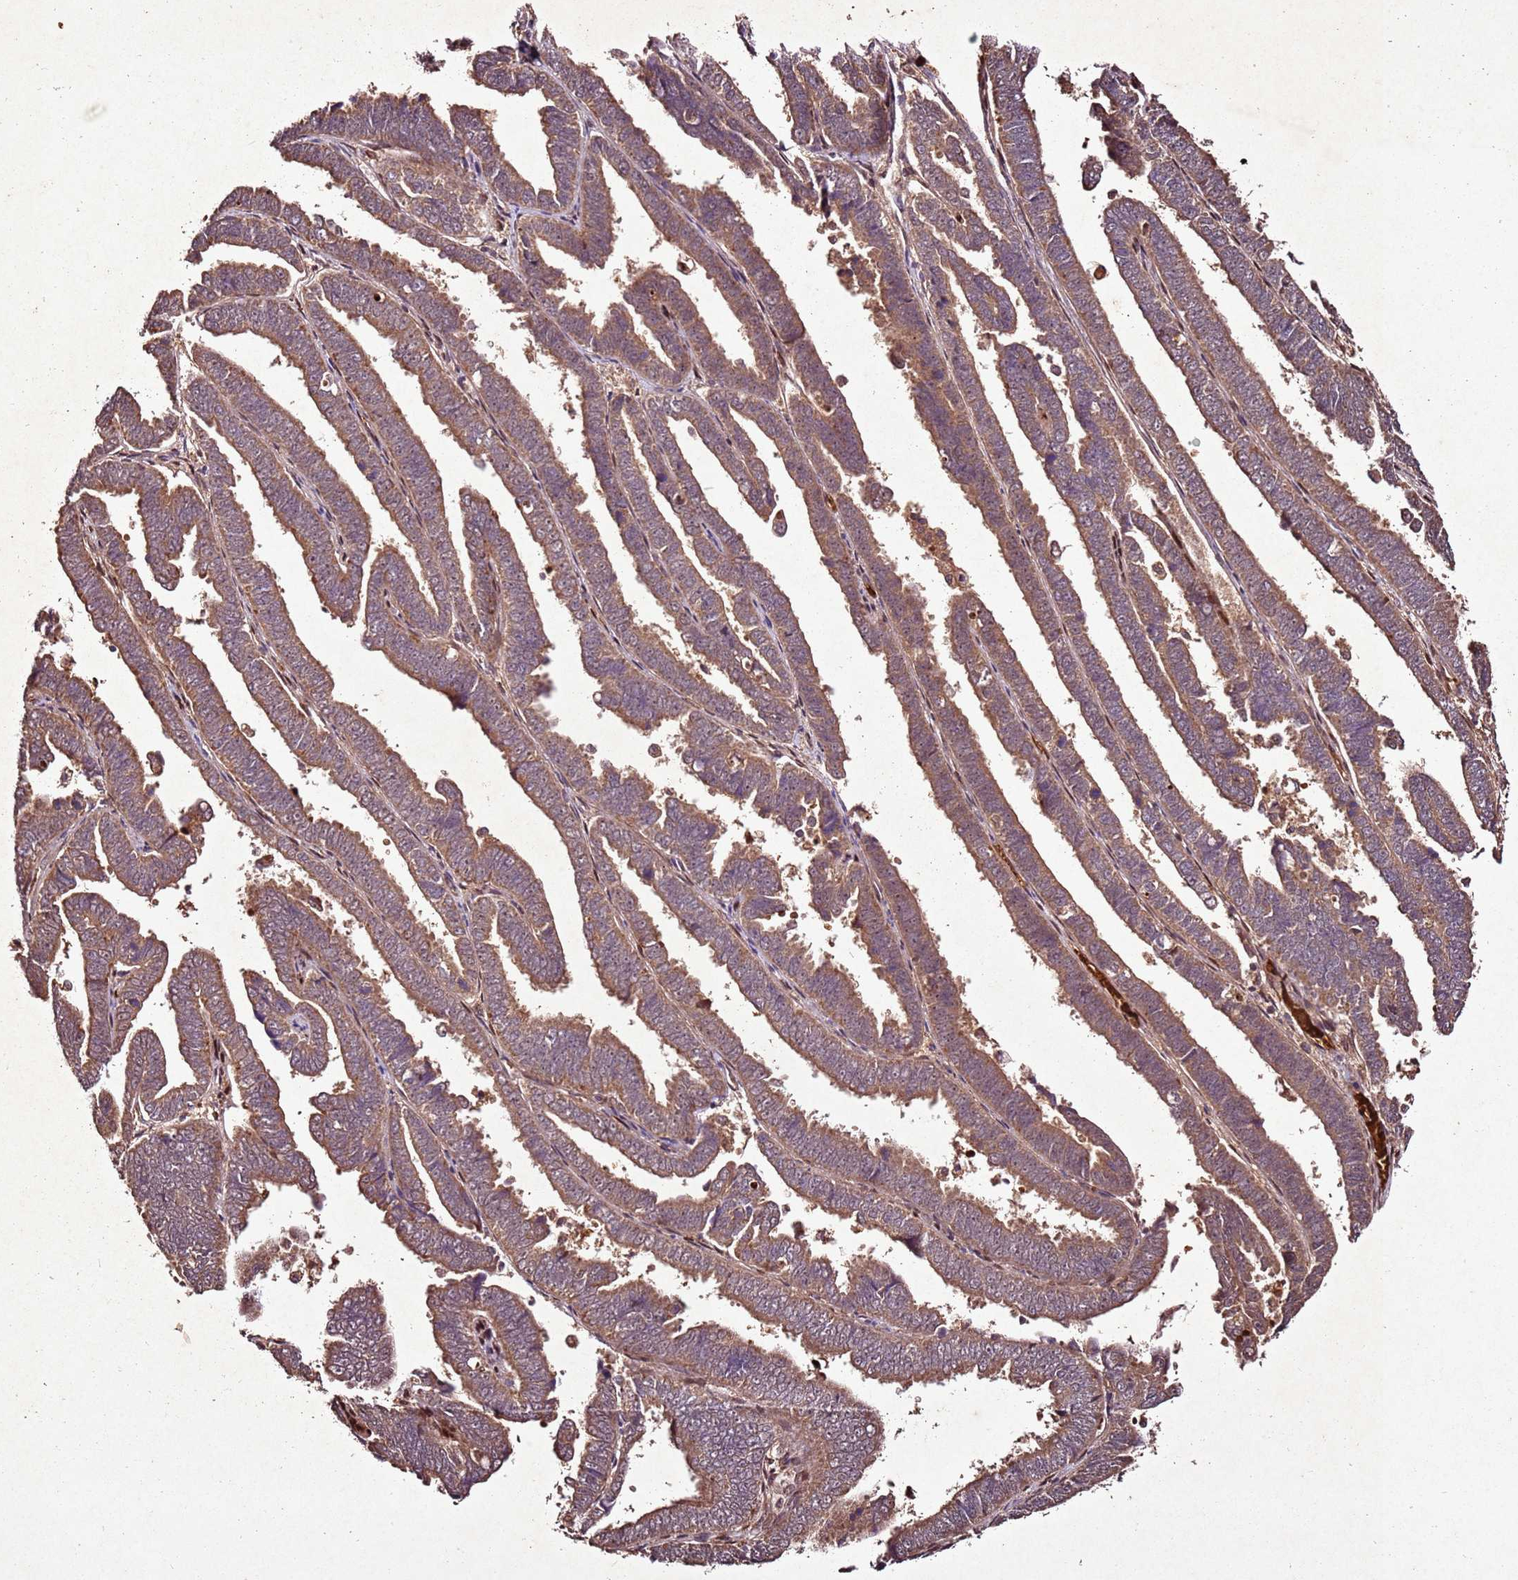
{"staining": {"intensity": "moderate", "quantity": ">75%", "location": "cytoplasmic/membranous"}, "tissue": "endometrial cancer", "cell_type": "Tumor cells", "image_type": "cancer", "snomed": [{"axis": "morphology", "description": "Adenocarcinoma, NOS"}, {"axis": "topography", "description": "Endometrium"}], "caption": "This histopathology image exhibits immunohistochemistry (IHC) staining of human endometrial adenocarcinoma, with medium moderate cytoplasmic/membranous positivity in about >75% of tumor cells.", "gene": "PTMA", "patient": {"sex": "female", "age": 75}}